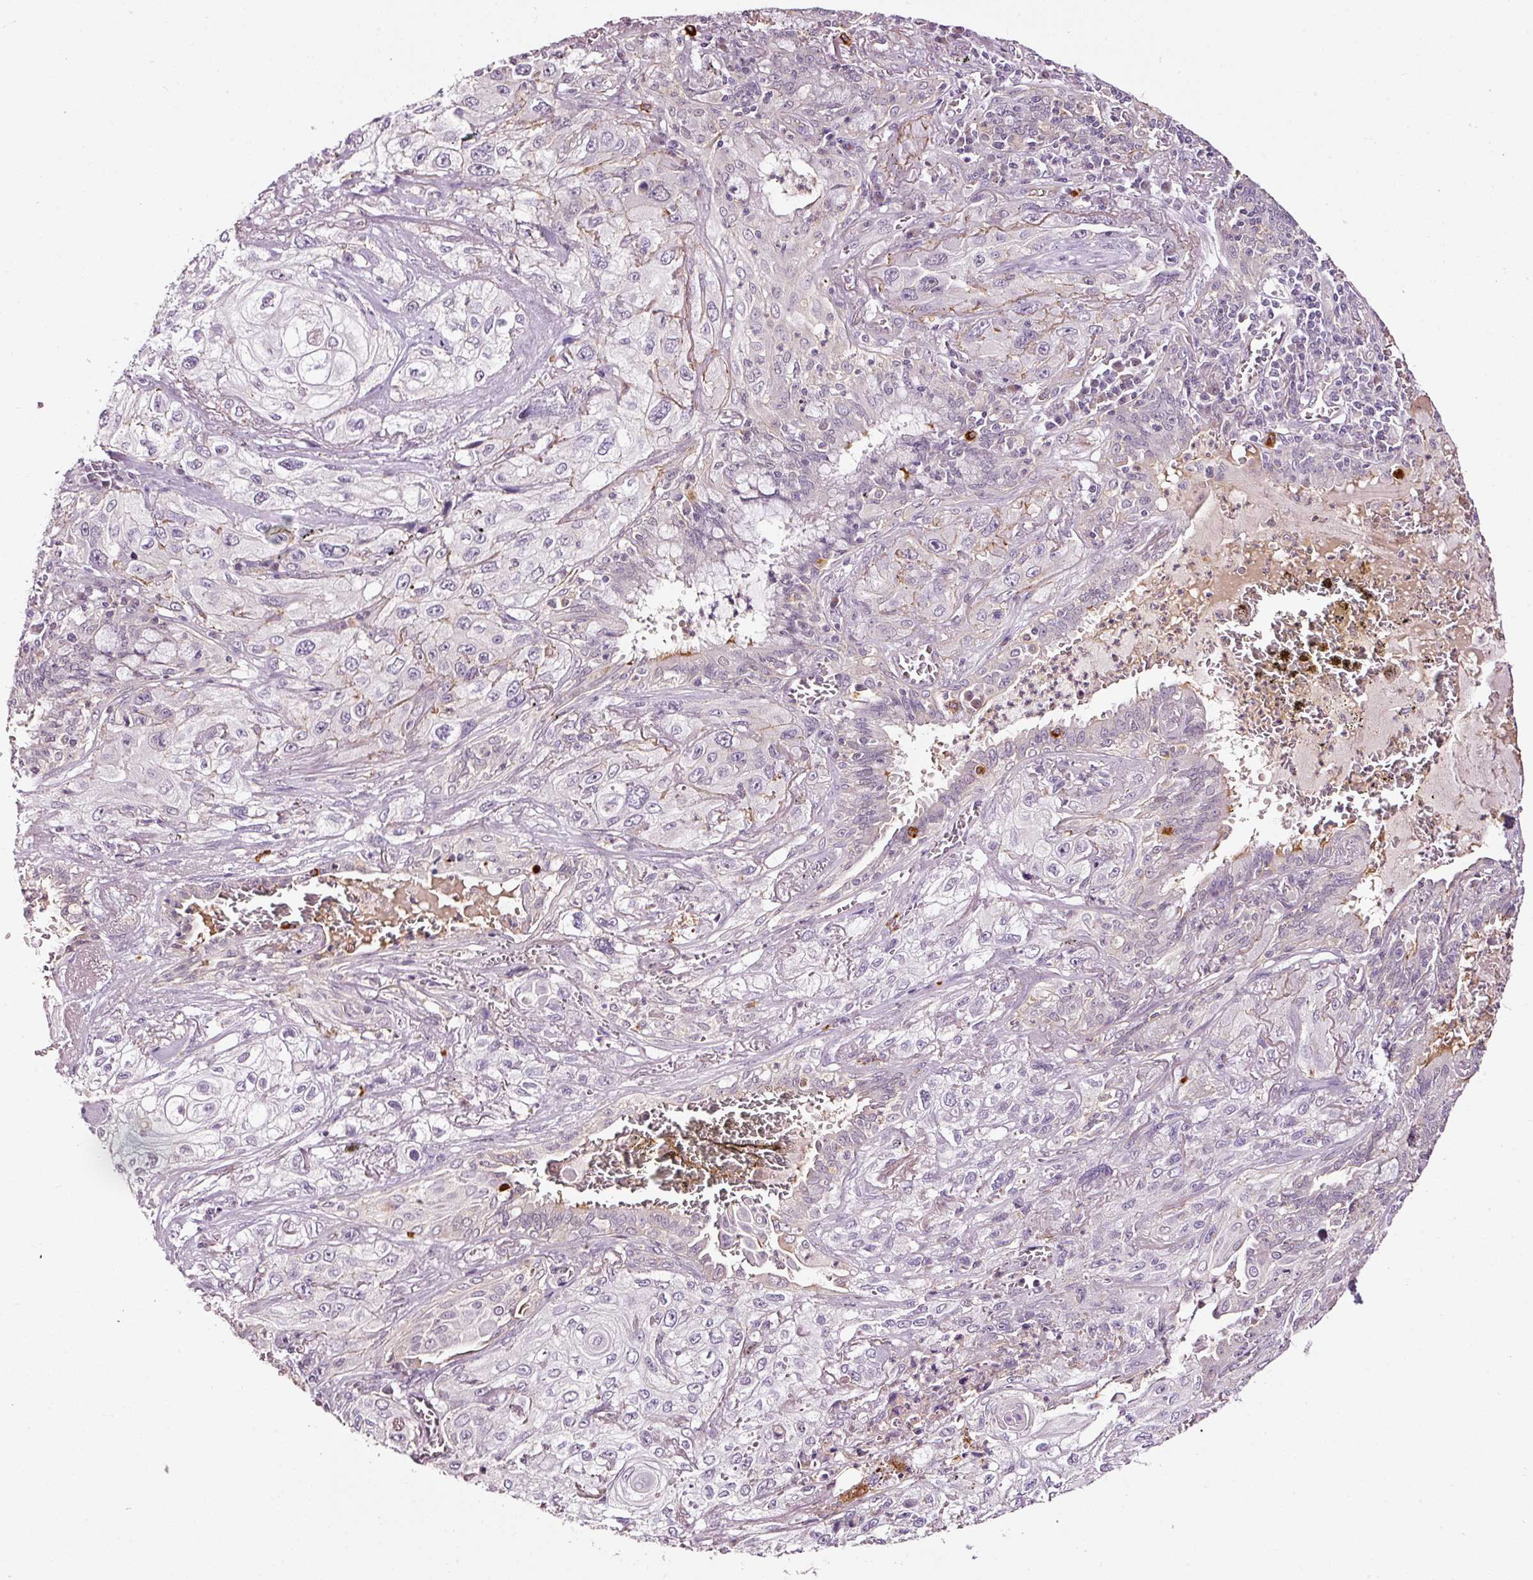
{"staining": {"intensity": "negative", "quantity": "none", "location": "none"}, "tissue": "lung cancer", "cell_type": "Tumor cells", "image_type": "cancer", "snomed": [{"axis": "morphology", "description": "Squamous cell carcinoma, NOS"}, {"axis": "topography", "description": "Lung"}], "caption": "DAB immunohistochemical staining of human lung cancer (squamous cell carcinoma) displays no significant staining in tumor cells.", "gene": "ABCB4", "patient": {"sex": "female", "age": 69}}